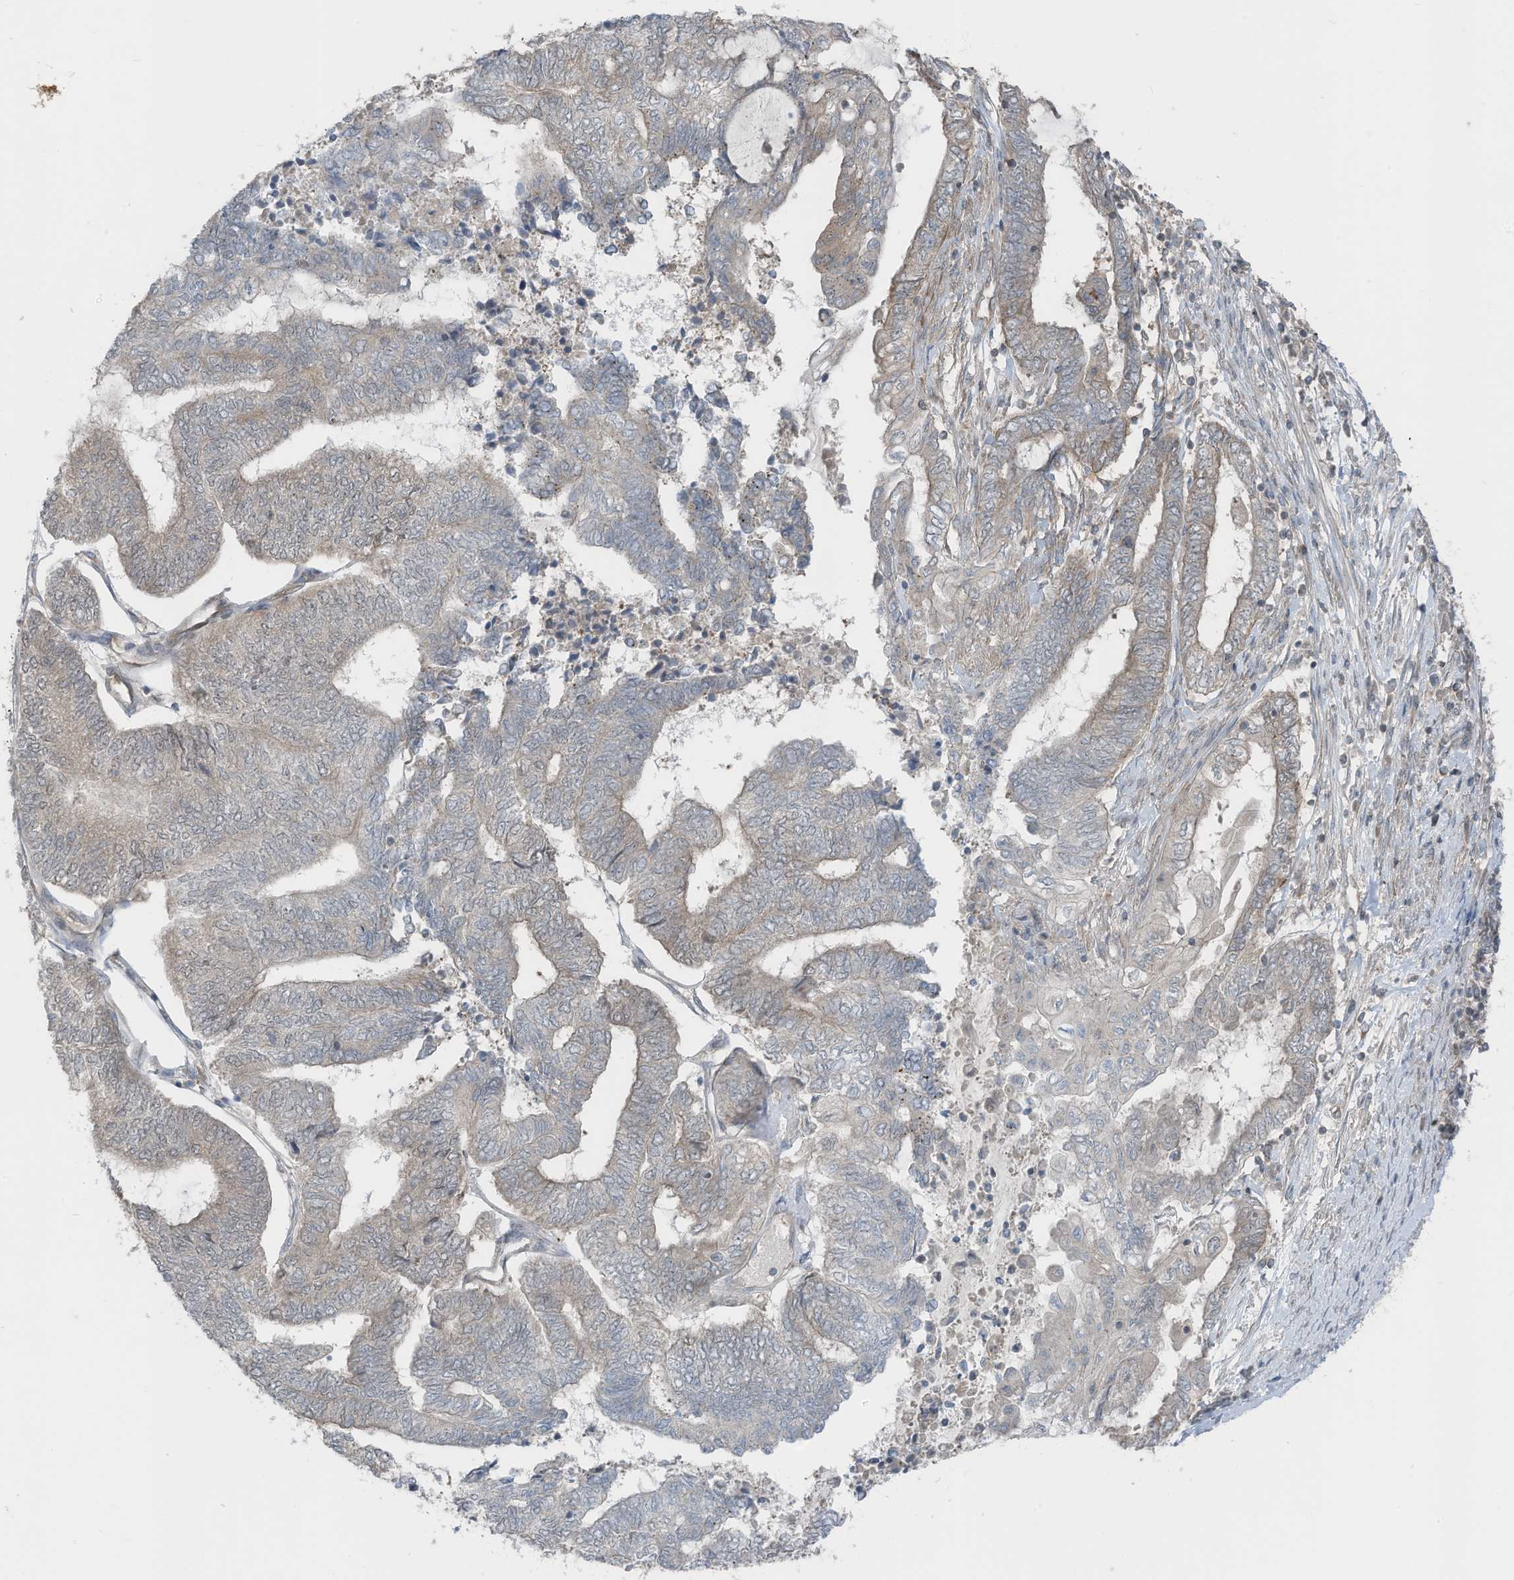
{"staining": {"intensity": "weak", "quantity": "<25%", "location": "cytoplasmic/membranous"}, "tissue": "endometrial cancer", "cell_type": "Tumor cells", "image_type": "cancer", "snomed": [{"axis": "morphology", "description": "Adenocarcinoma, NOS"}, {"axis": "topography", "description": "Uterus"}, {"axis": "topography", "description": "Endometrium"}], "caption": "The photomicrograph exhibits no significant staining in tumor cells of endometrial cancer.", "gene": "TXNDC9", "patient": {"sex": "female", "age": 70}}